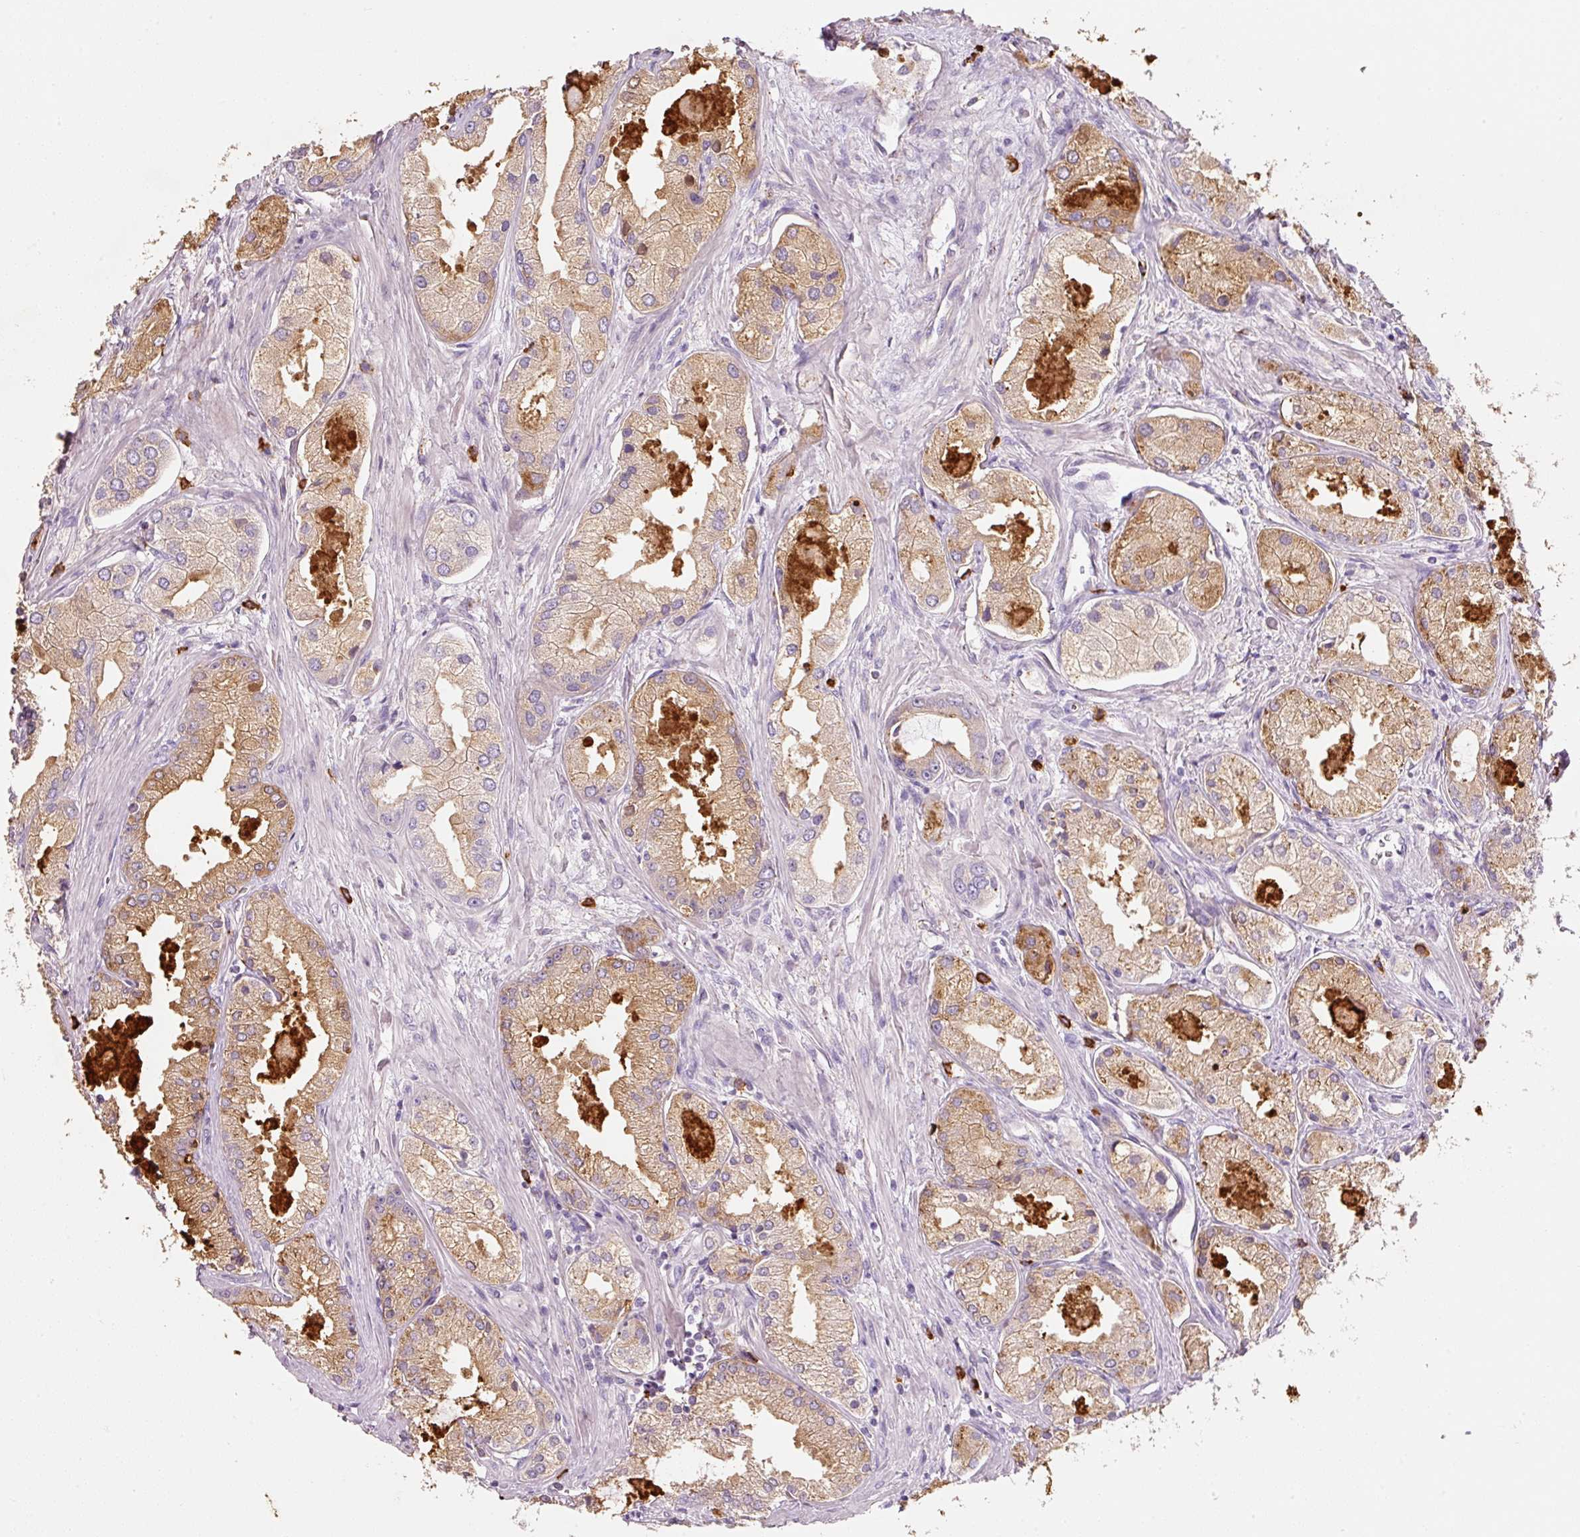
{"staining": {"intensity": "moderate", "quantity": ">75%", "location": "cytoplasmic/membranous"}, "tissue": "prostate cancer", "cell_type": "Tumor cells", "image_type": "cancer", "snomed": [{"axis": "morphology", "description": "Adenocarcinoma, Low grade"}, {"axis": "topography", "description": "Prostate"}], "caption": "Prostate cancer tissue reveals moderate cytoplasmic/membranous positivity in about >75% of tumor cells", "gene": "TMC8", "patient": {"sex": "male", "age": 68}}